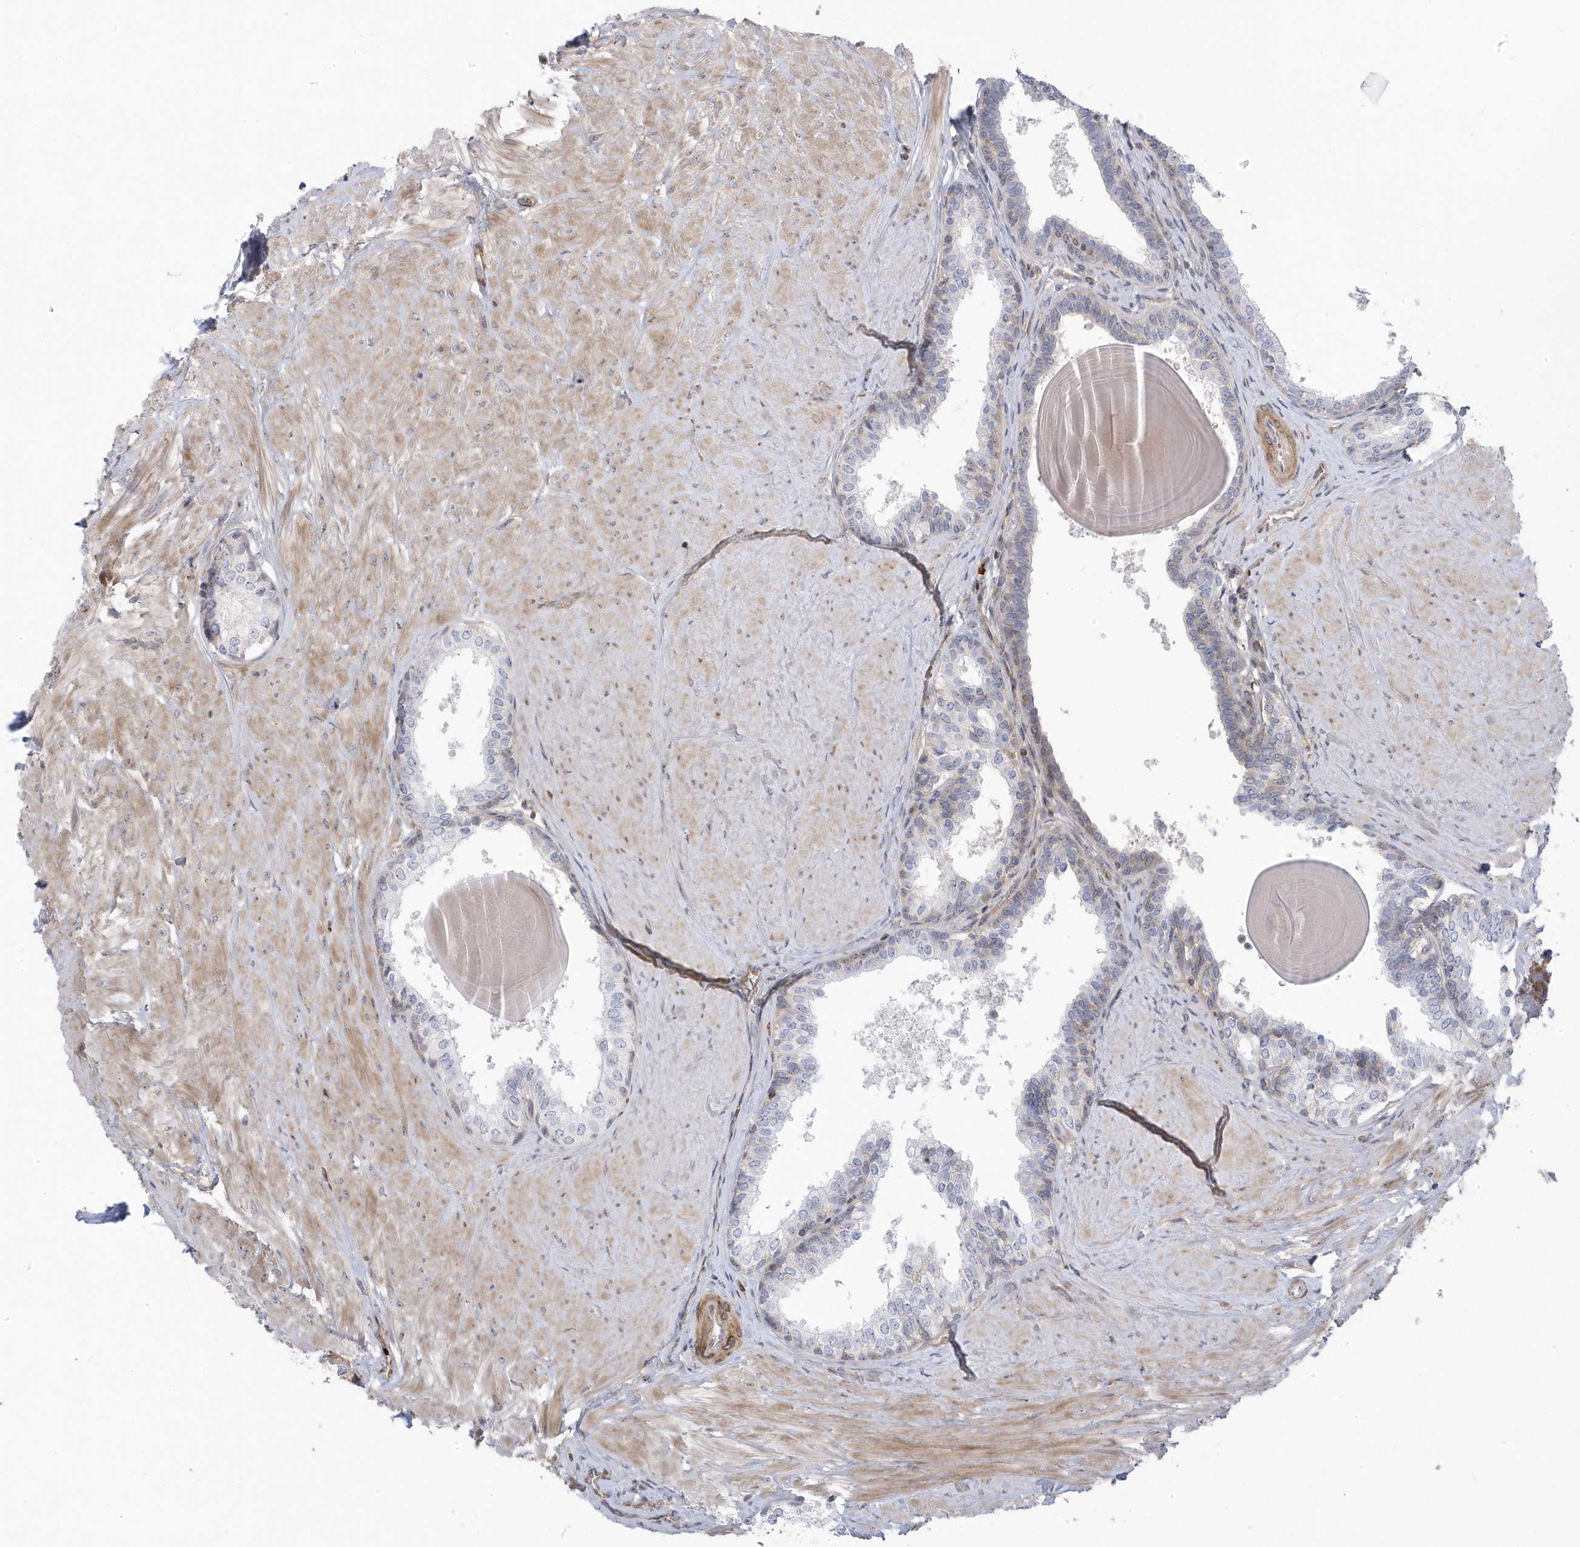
{"staining": {"intensity": "negative", "quantity": "none", "location": "none"}, "tissue": "prostate", "cell_type": "Glandular cells", "image_type": "normal", "snomed": [{"axis": "morphology", "description": "Normal tissue, NOS"}, {"axis": "topography", "description": "Prostate"}], "caption": "This is an IHC photomicrograph of normal human prostate. There is no staining in glandular cells.", "gene": "MAP7D3", "patient": {"sex": "male", "age": 48}}